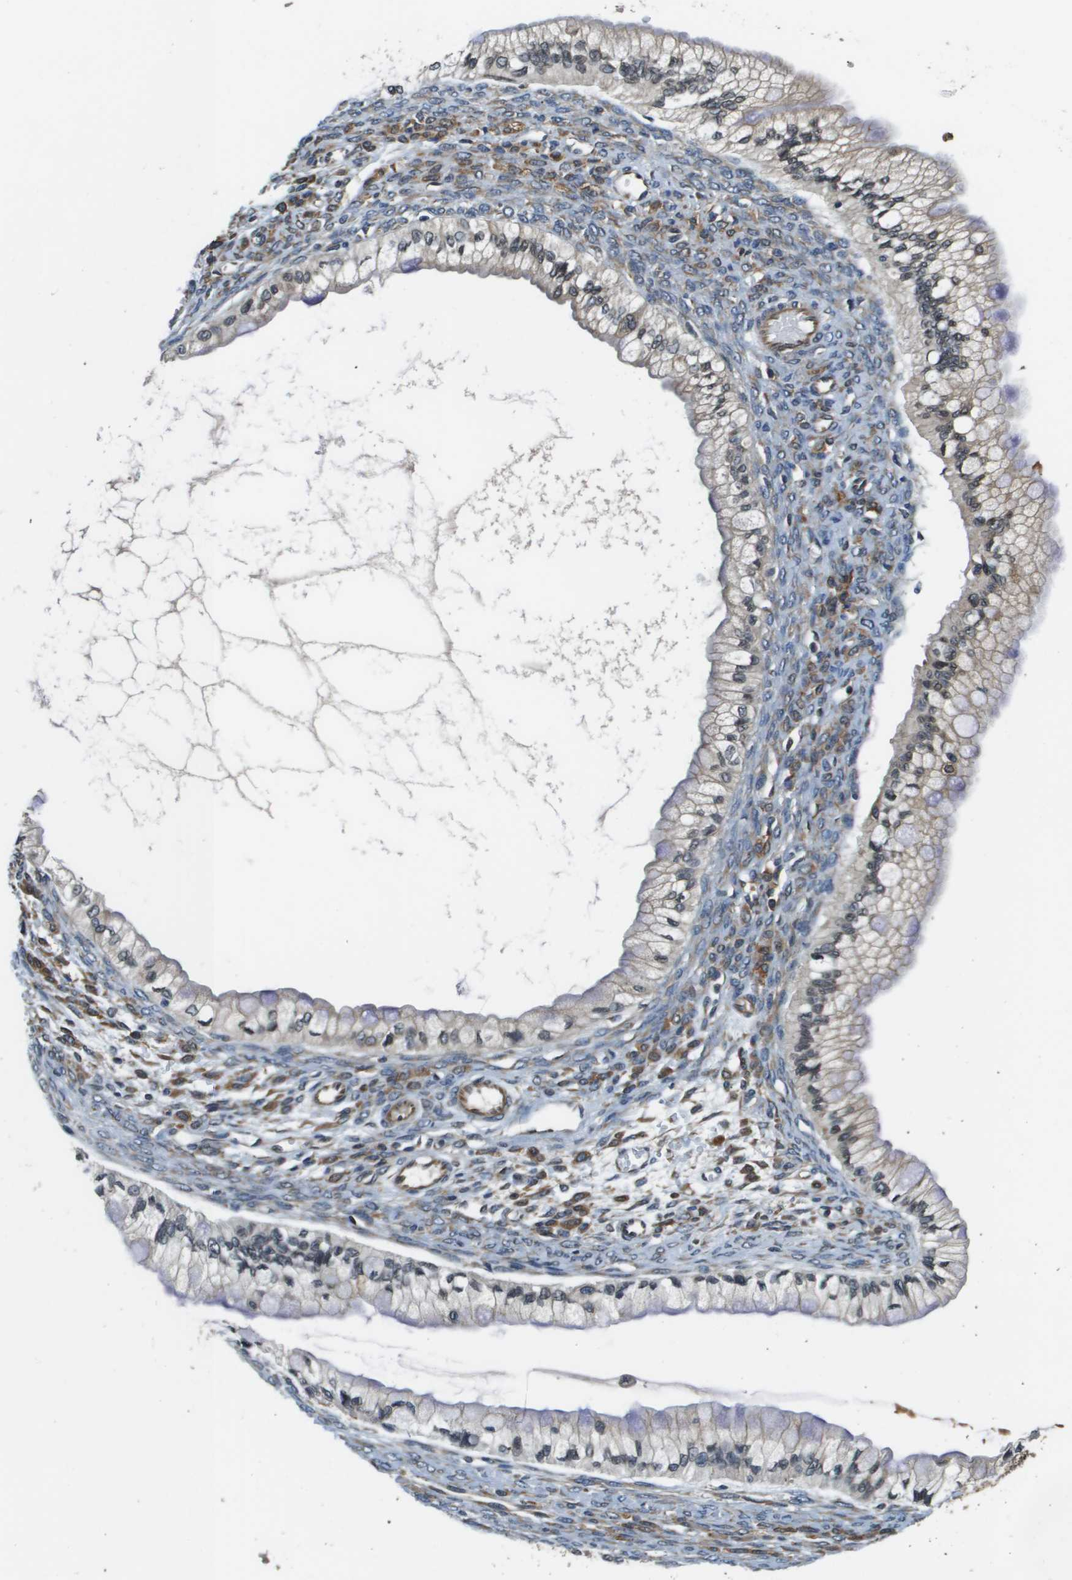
{"staining": {"intensity": "weak", "quantity": "25%-75%", "location": "cytoplasmic/membranous"}, "tissue": "ovarian cancer", "cell_type": "Tumor cells", "image_type": "cancer", "snomed": [{"axis": "morphology", "description": "Cystadenocarcinoma, mucinous, NOS"}, {"axis": "topography", "description": "Ovary"}], "caption": "Mucinous cystadenocarcinoma (ovarian) stained with immunohistochemistry (IHC) demonstrates weak cytoplasmic/membranous positivity in about 25%-75% of tumor cells.", "gene": "SEC62", "patient": {"sex": "female", "age": 57}}